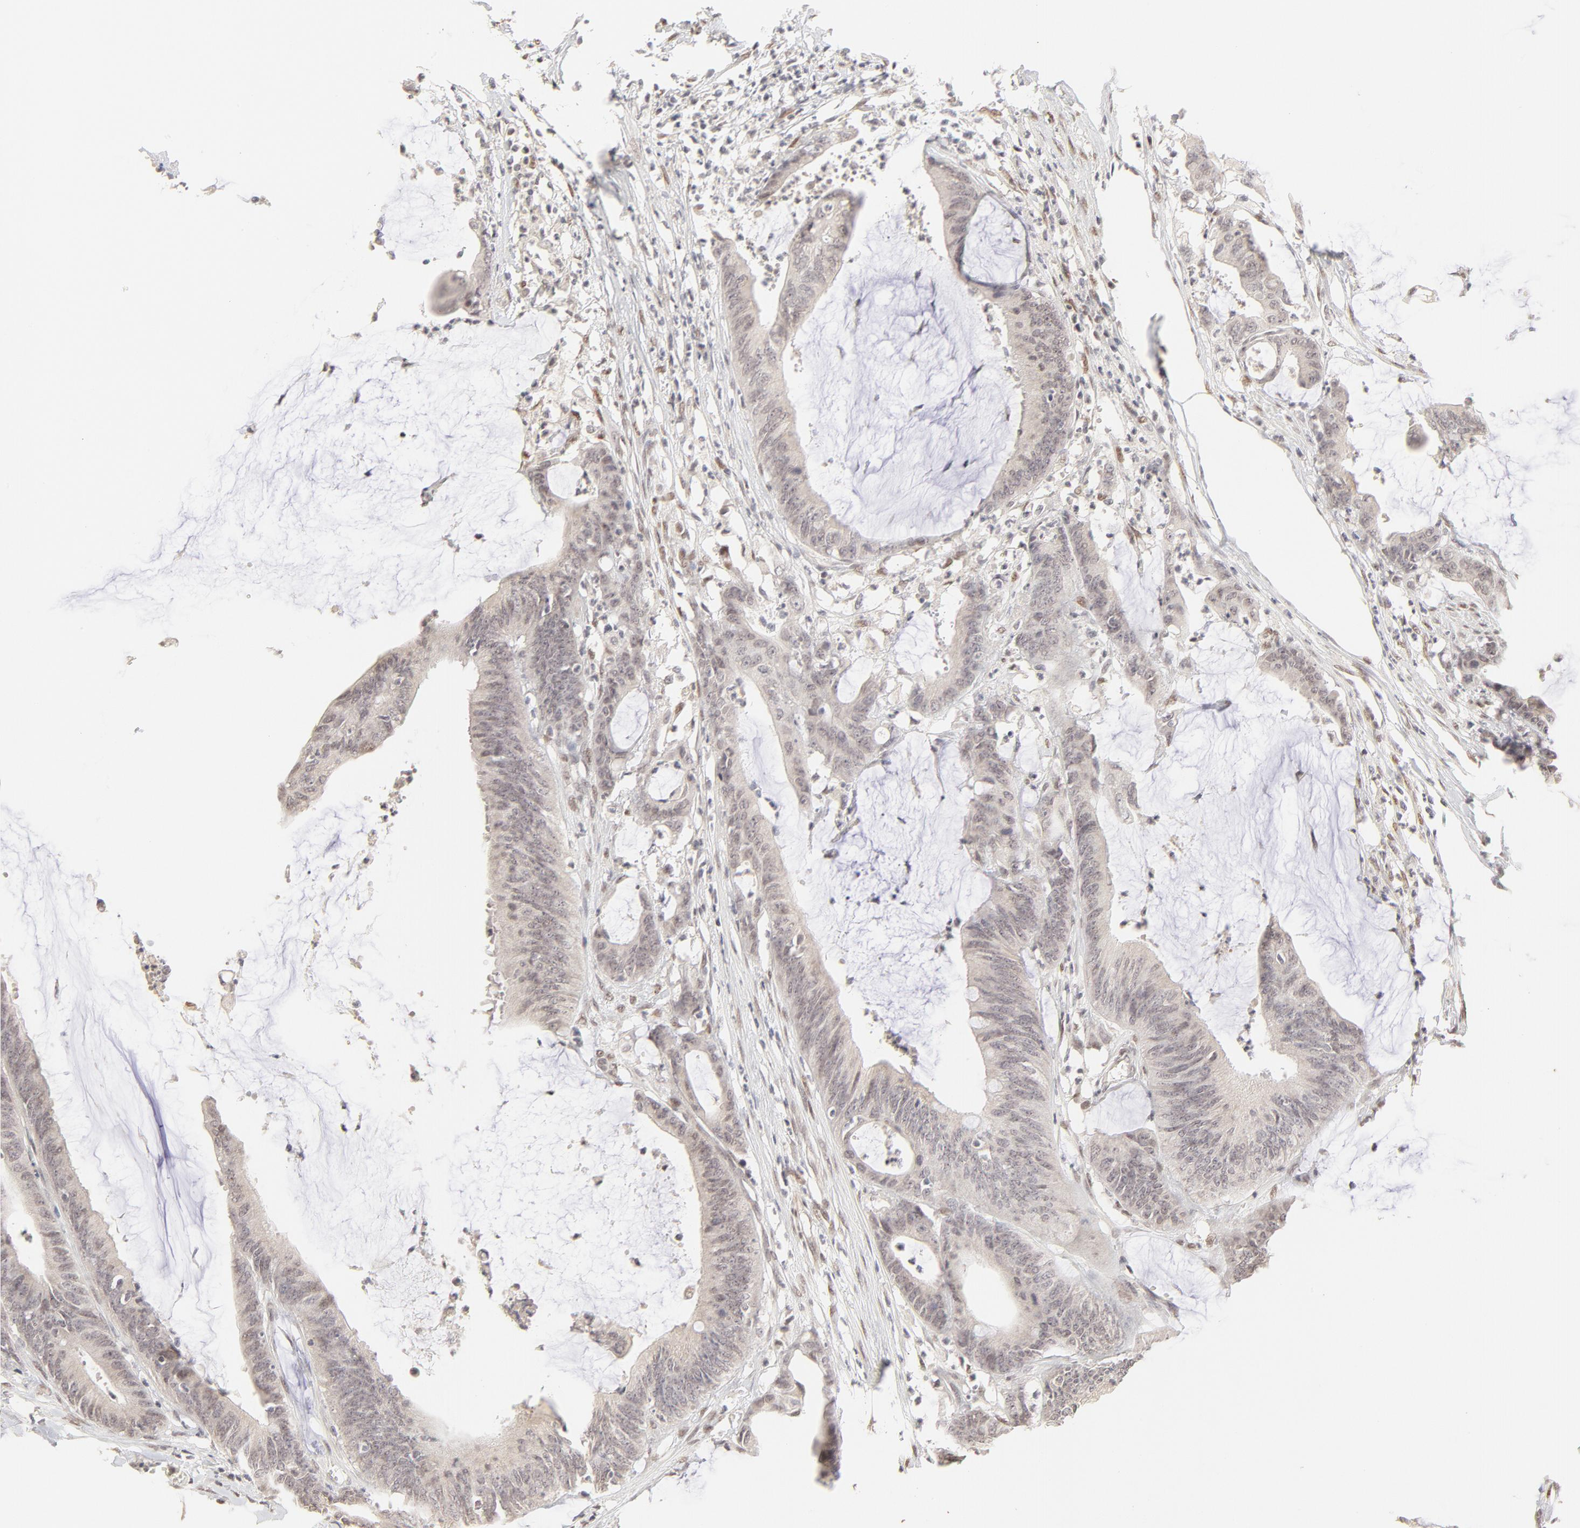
{"staining": {"intensity": "negative", "quantity": "none", "location": "none"}, "tissue": "colorectal cancer", "cell_type": "Tumor cells", "image_type": "cancer", "snomed": [{"axis": "morphology", "description": "Adenocarcinoma, NOS"}, {"axis": "topography", "description": "Rectum"}], "caption": "This is an IHC photomicrograph of human colorectal cancer. There is no expression in tumor cells.", "gene": "PBX3", "patient": {"sex": "female", "age": 66}}